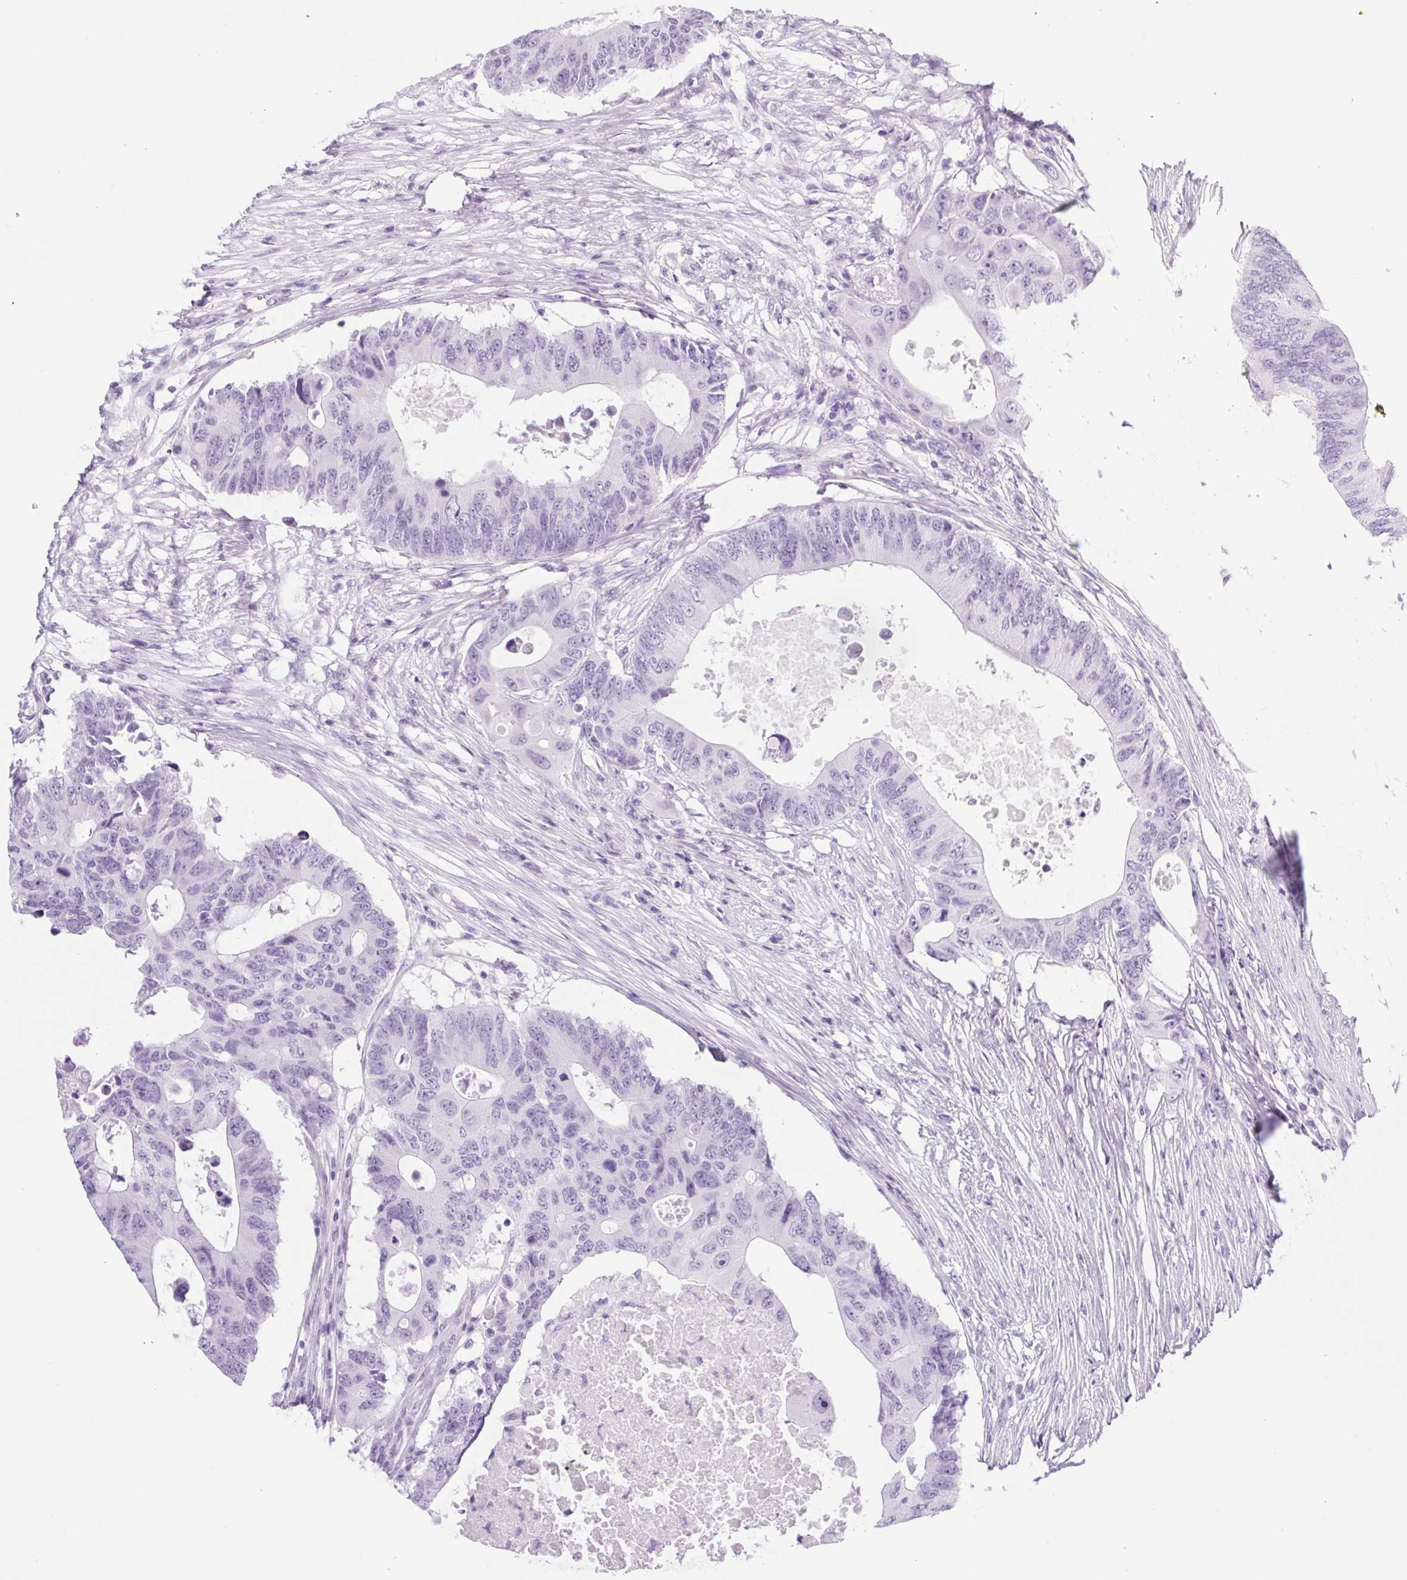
{"staining": {"intensity": "negative", "quantity": "none", "location": "none"}, "tissue": "colorectal cancer", "cell_type": "Tumor cells", "image_type": "cancer", "snomed": [{"axis": "morphology", "description": "Adenocarcinoma, NOS"}, {"axis": "topography", "description": "Colon"}], "caption": "Colorectal cancer (adenocarcinoma) stained for a protein using immunohistochemistry exhibits no positivity tumor cells.", "gene": "SPACA5B", "patient": {"sex": "male", "age": 71}}